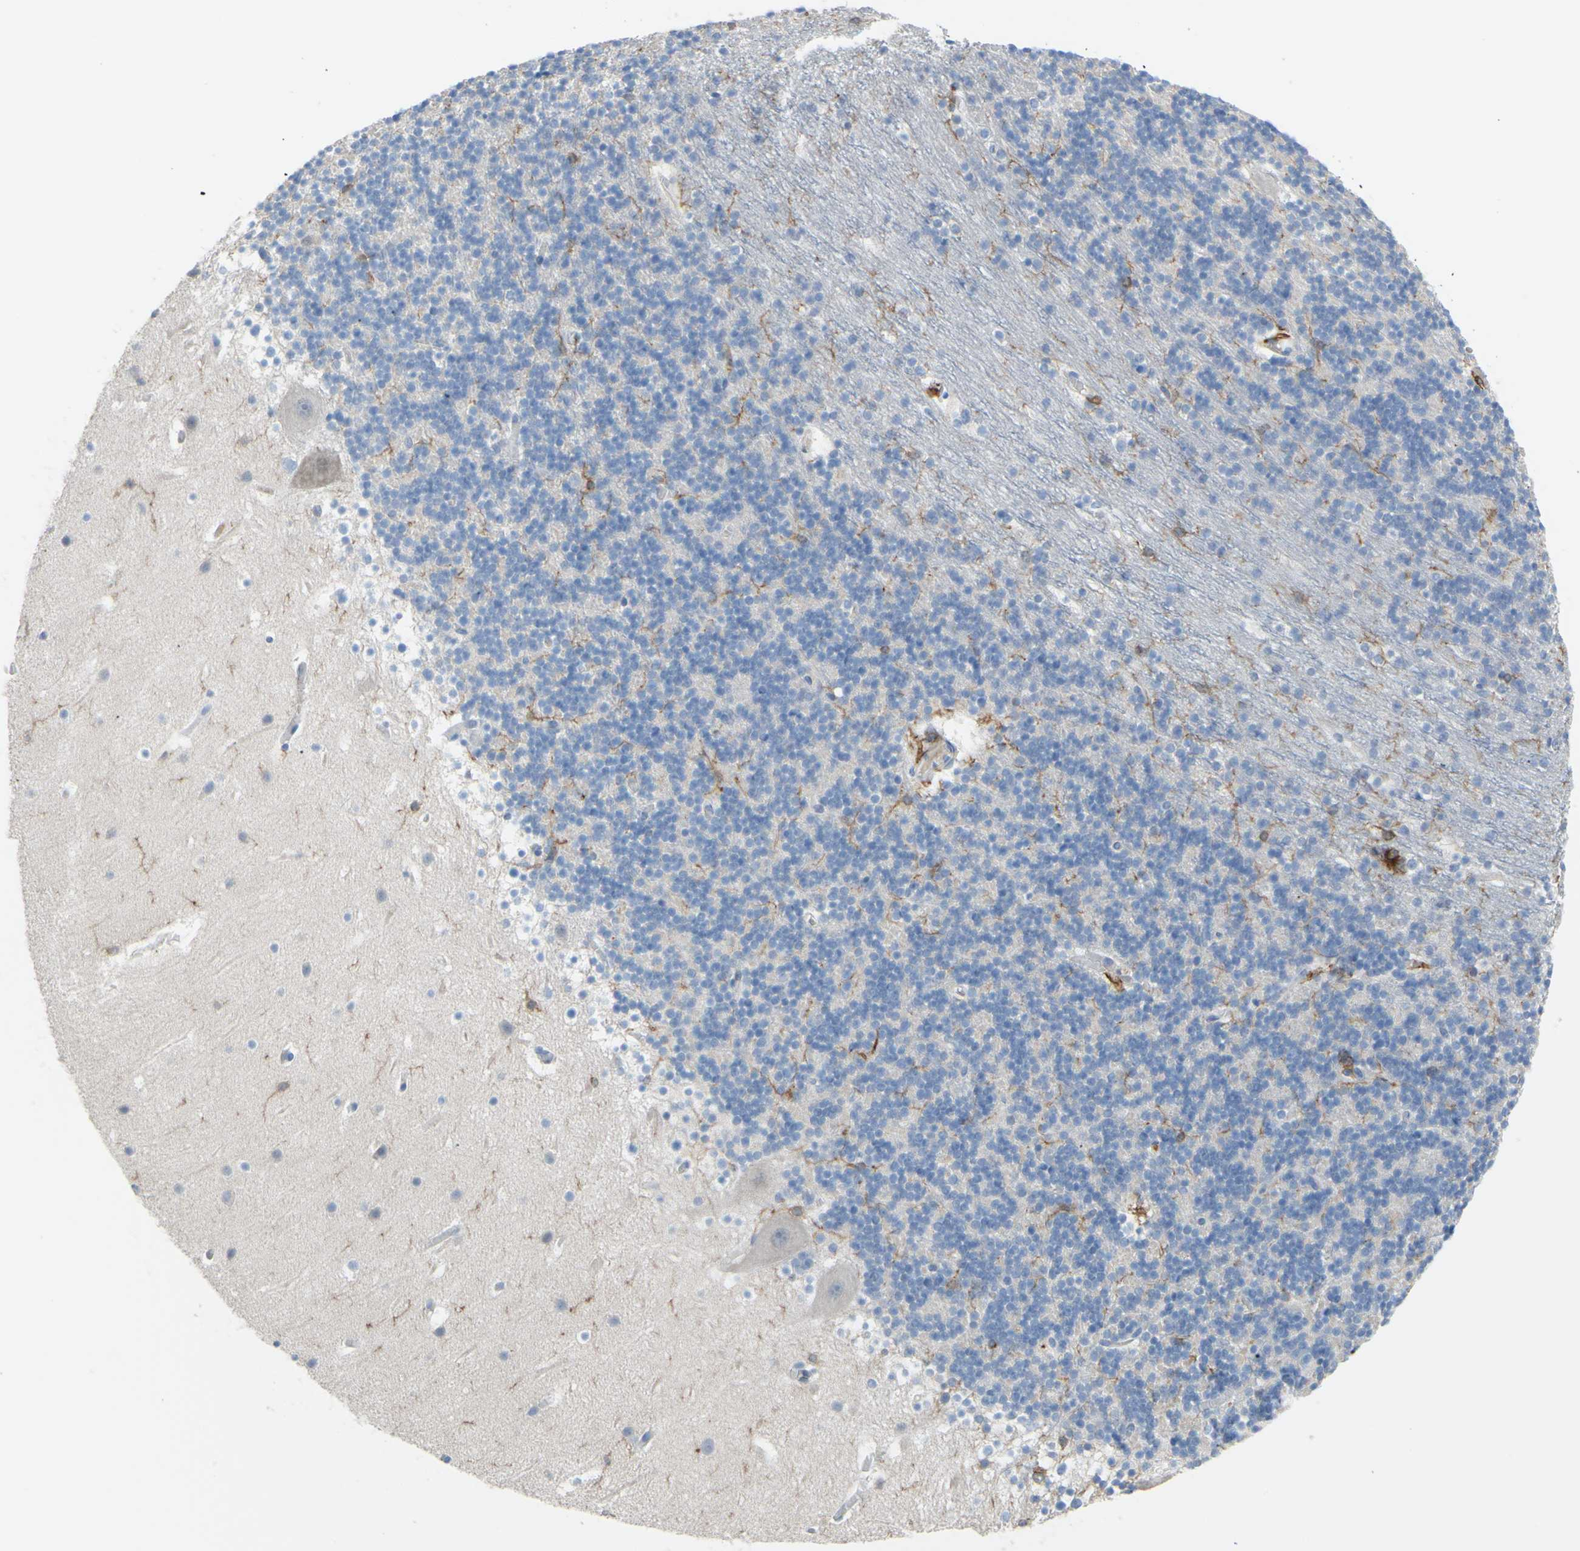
{"staining": {"intensity": "moderate", "quantity": "<25%", "location": "cytoplasmic/membranous"}, "tissue": "cerebellum", "cell_type": "Cells in granular layer", "image_type": "normal", "snomed": [{"axis": "morphology", "description": "Normal tissue, NOS"}, {"axis": "topography", "description": "Cerebellum"}], "caption": "Cerebellum stained for a protein exhibits moderate cytoplasmic/membranous positivity in cells in granular layer. The protein is stained brown, and the nuclei are stained in blue (DAB (3,3'-diaminobenzidine) IHC with brightfield microscopy, high magnification).", "gene": "FCGR2A", "patient": {"sex": "male", "age": 45}}